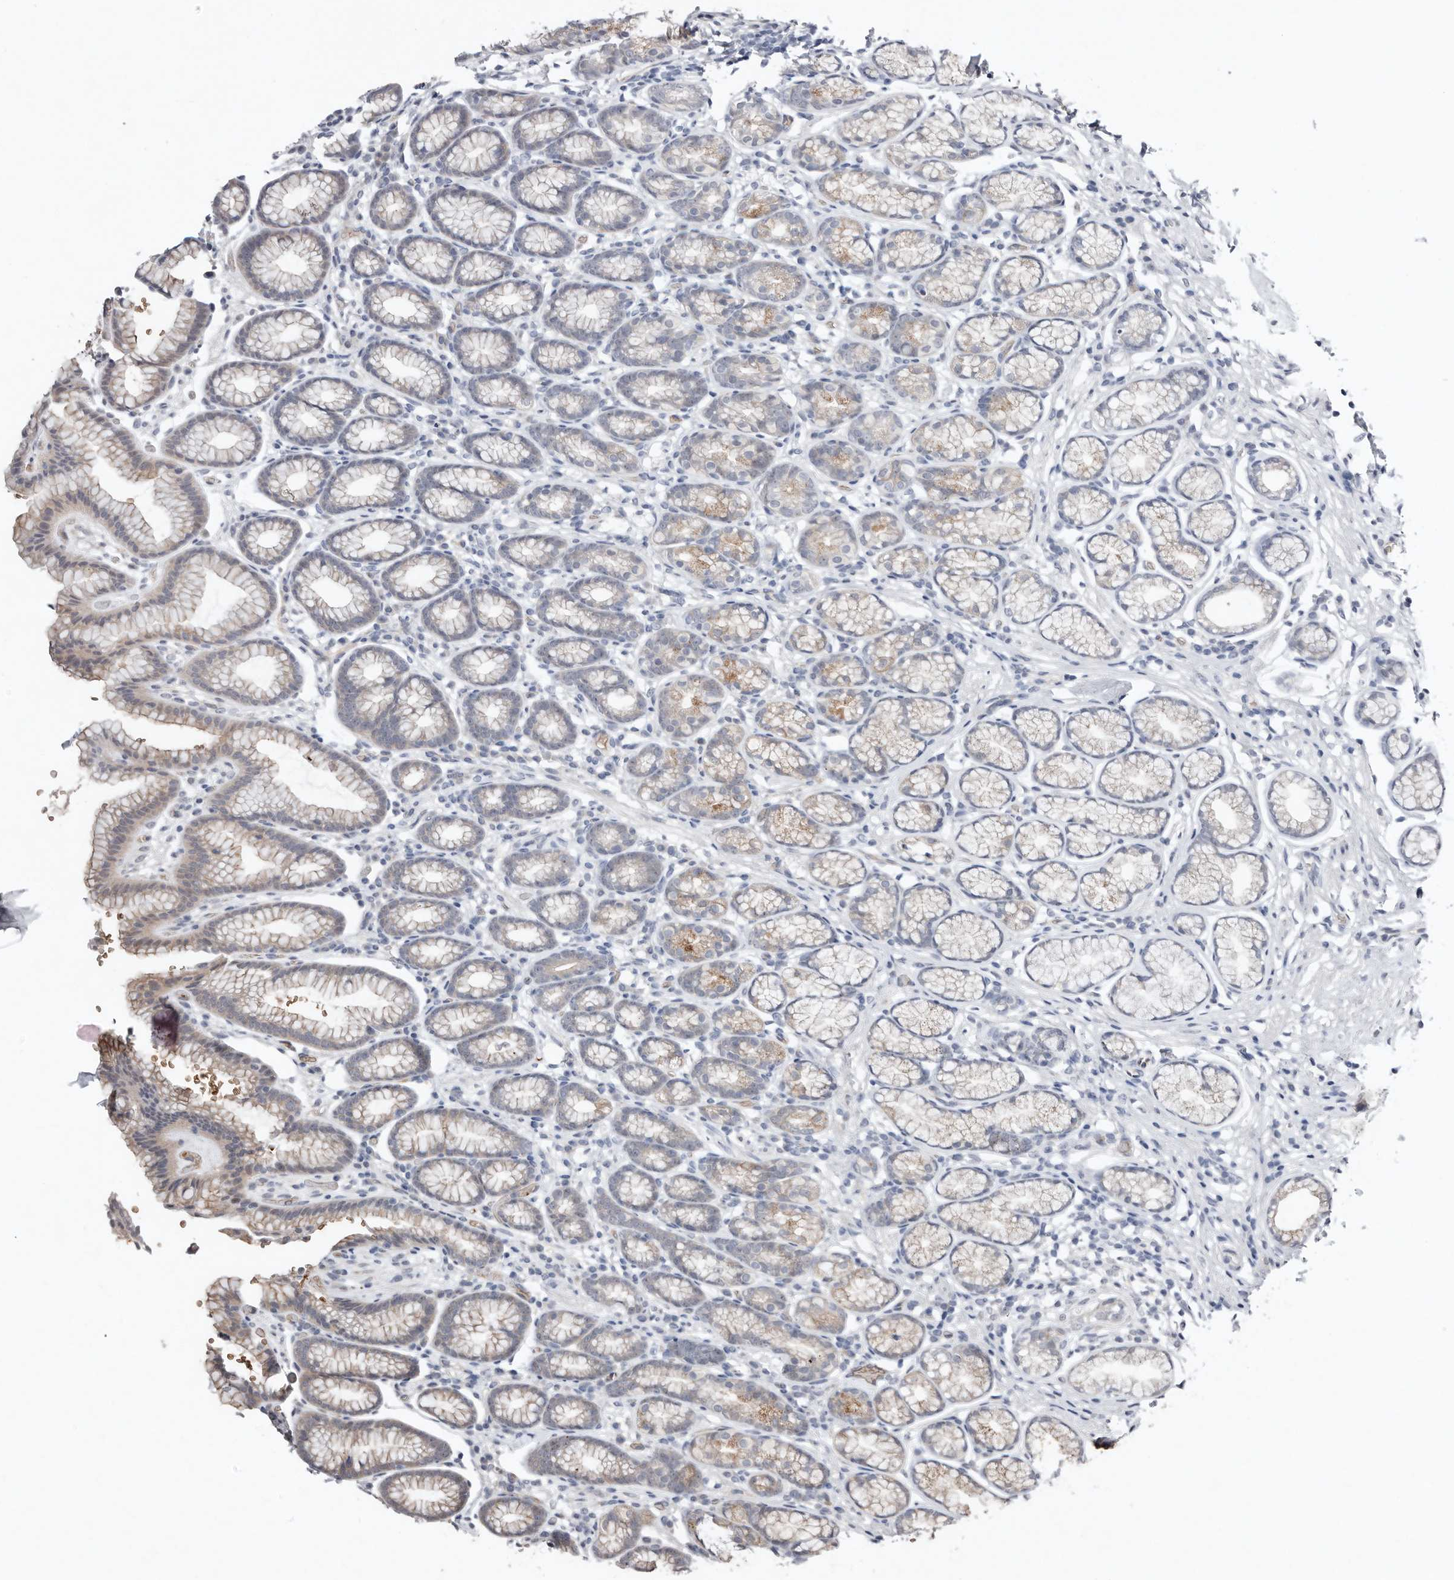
{"staining": {"intensity": "moderate", "quantity": "<25%", "location": "cytoplasmic/membranous"}, "tissue": "stomach", "cell_type": "Glandular cells", "image_type": "normal", "snomed": [{"axis": "morphology", "description": "Normal tissue, NOS"}, {"axis": "topography", "description": "Stomach"}], "caption": "IHC (DAB) staining of benign stomach demonstrates moderate cytoplasmic/membranous protein staining in approximately <25% of glandular cells. The staining was performed using DAB, with brown indicating positive protein expression. Nuclei are stained blue with hematoxylin.", "gene": "DIP2C", "patient": {"sex": "male", "age": 42}}